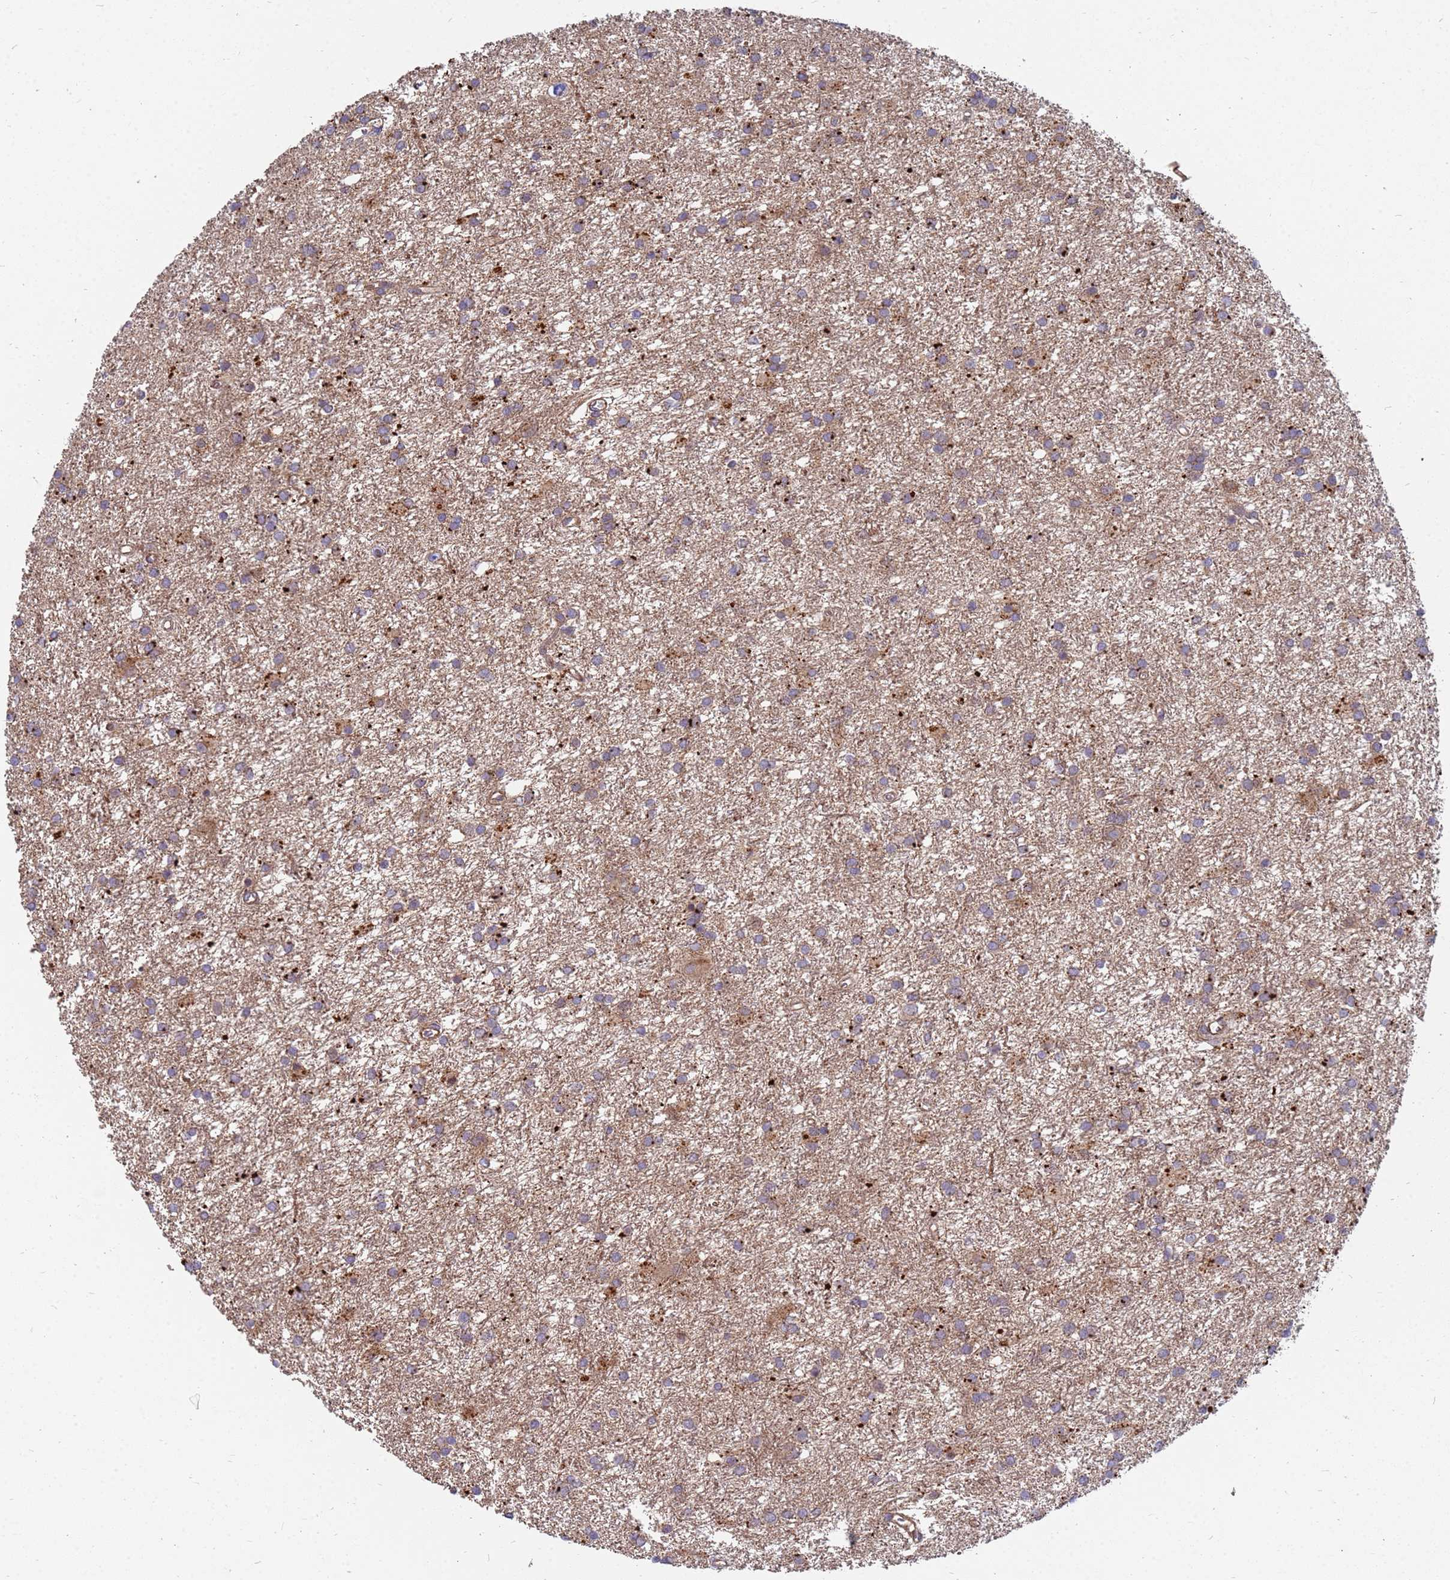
{"staining": {"intensity": "negative", "quantity": "none", "location": "none"}, "tissue": "glioma", "cell_type": "Tumor cells", "image_type": "cancer", "snomed": [{"axis": "morphology", "description": "Glioma, malignant, High grade"}, {"axis": "topography", "description": "Brain"}], "caption": "Human high-grade glioma (malignant) stained for a protein using immunohistochemistry reveals no expression in tumor cells.", "gene": "CDC34", "patient": {"sex": "female", "age": 50}}